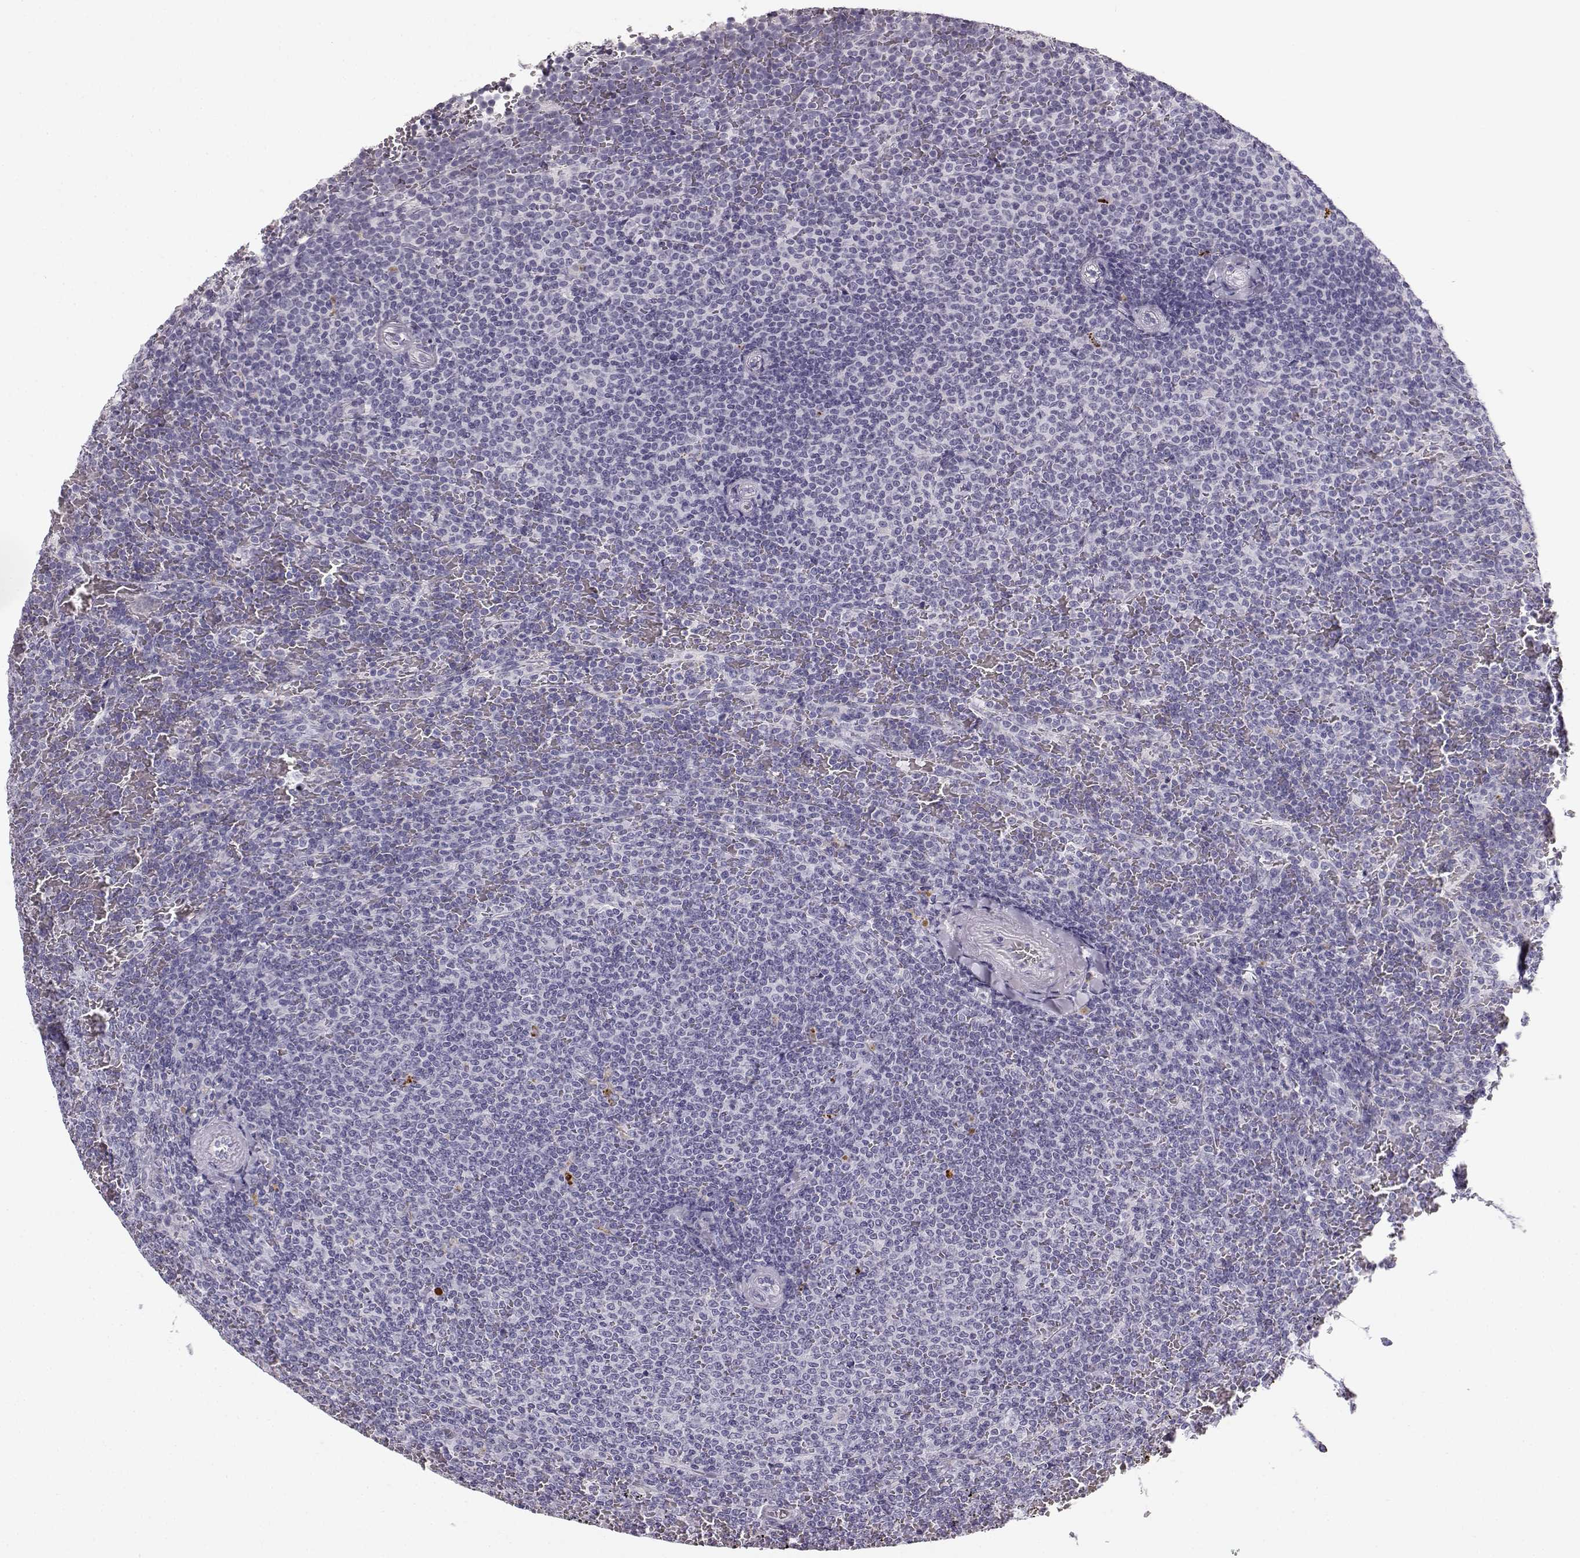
{"staining": {"intensity": "negative", "quantity": "none", "location": "none"}, "tissue": "lymphoma", "cell_type": "Tumor cells", "image_type": "cancer", "snomed": [{"axis": "morphology", "description": "Malignant lymphoma, non-Hodgkin's type, Low grade"}, {"axis": "topography", "description": "Spleen"}], "caption": "DAB immunohistochemical staining of malignant lymphoma, non-Hodgkin's type (low-grade) shows no significant staining in tumor cells.", "gene": "BFSP2", "patient": {"sex": "female", "age": 77}}